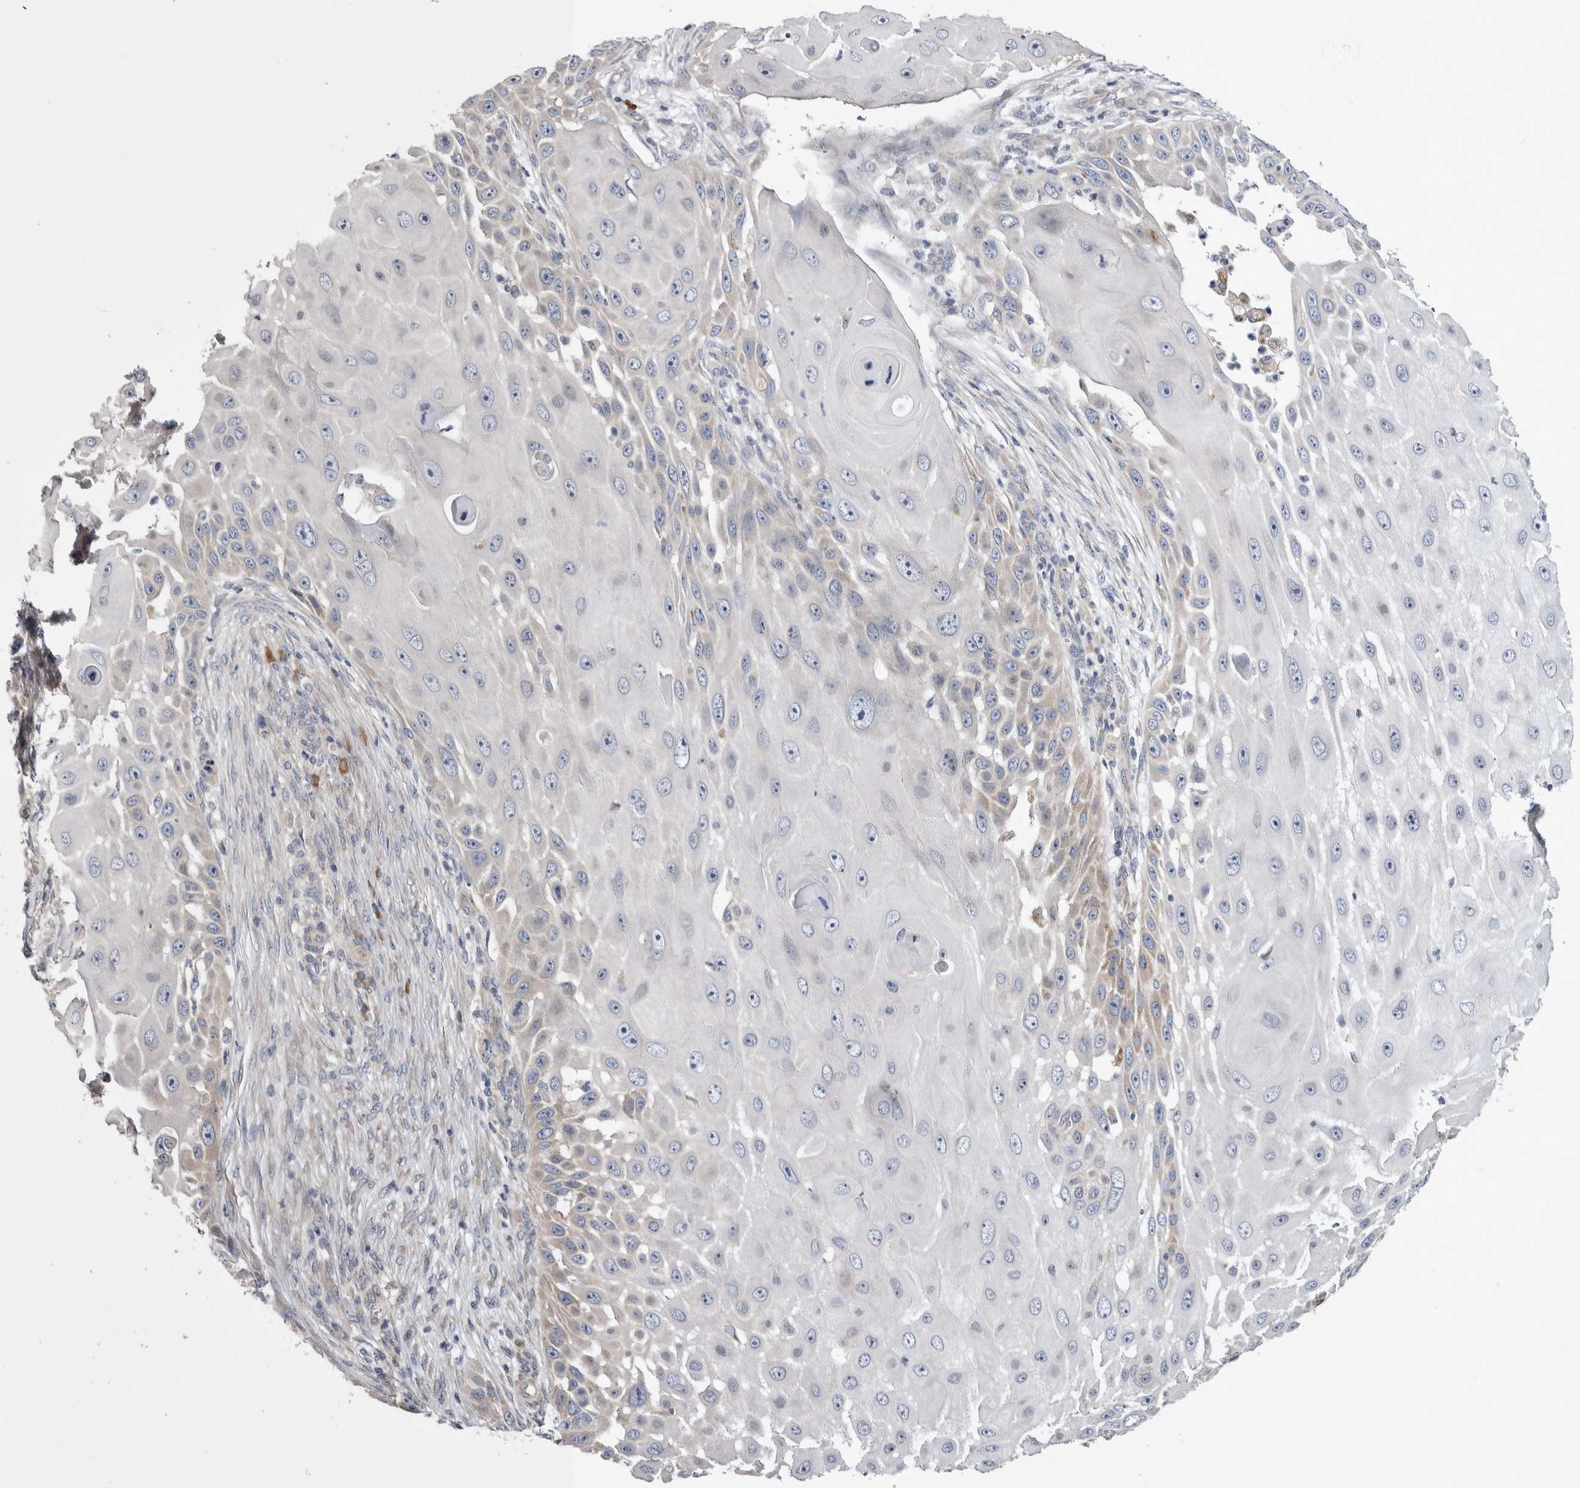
{"staining": {"intensity": "weak", "quantity": "<25%", "location": "cytoplasmic/membranous"}, "tissue": "skin cancer", "cell_type": "Tumor cells", "image_type": "cancer", "snomed": [{"axis": "morphology", "description": "Squamous cell carcinoma, NOS"}, {"axis": "topography", "description": "Skin"}], "caption": "Photomicrograph shows no significant protein positivity in tumor cells of skin cancer.", "gene": "IBTK", "patient": {"sex": "female", "age": 44}}